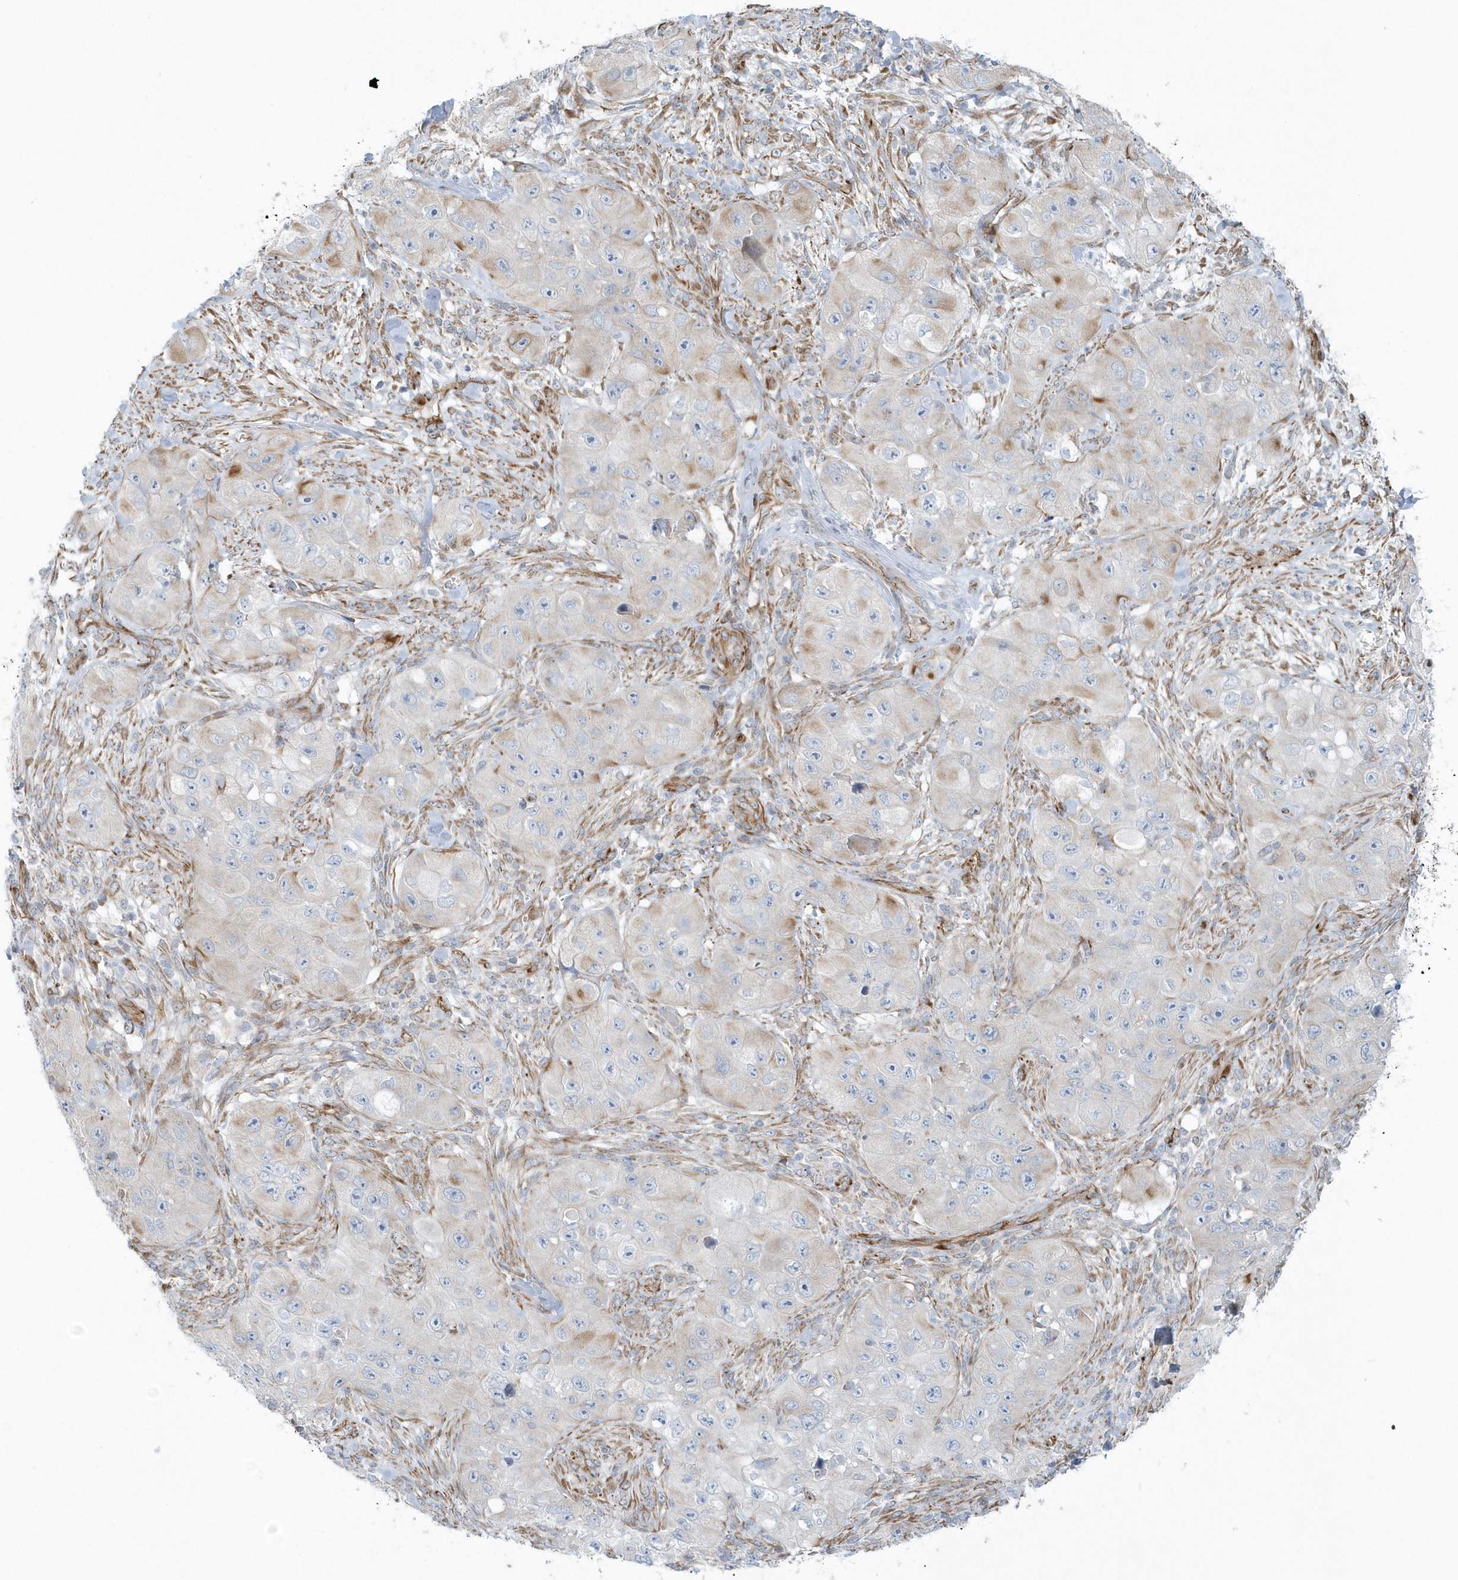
{"staining": {"intensity": "weak", "quantity": "<25%", "location": "cytoplasmic/membranous"}, "tissue": "skin cancer", "cell_type": "Tumor cells", "image_type": "cancer", "snomed": [{"axis": "morphology", "description": "Squamous cell carcinoma, NOS"}, {"axis": "topography", "description": "Skin"}, {"axis": "topography", "description": "Subcutis"}], "caption": "Squamous cell carcinoma (skin) was stained to show a protein in brown. There is no significant positivity in tumor cells.", "gene": "GPR152", "patient": {"sex": "male", "age": 73}}